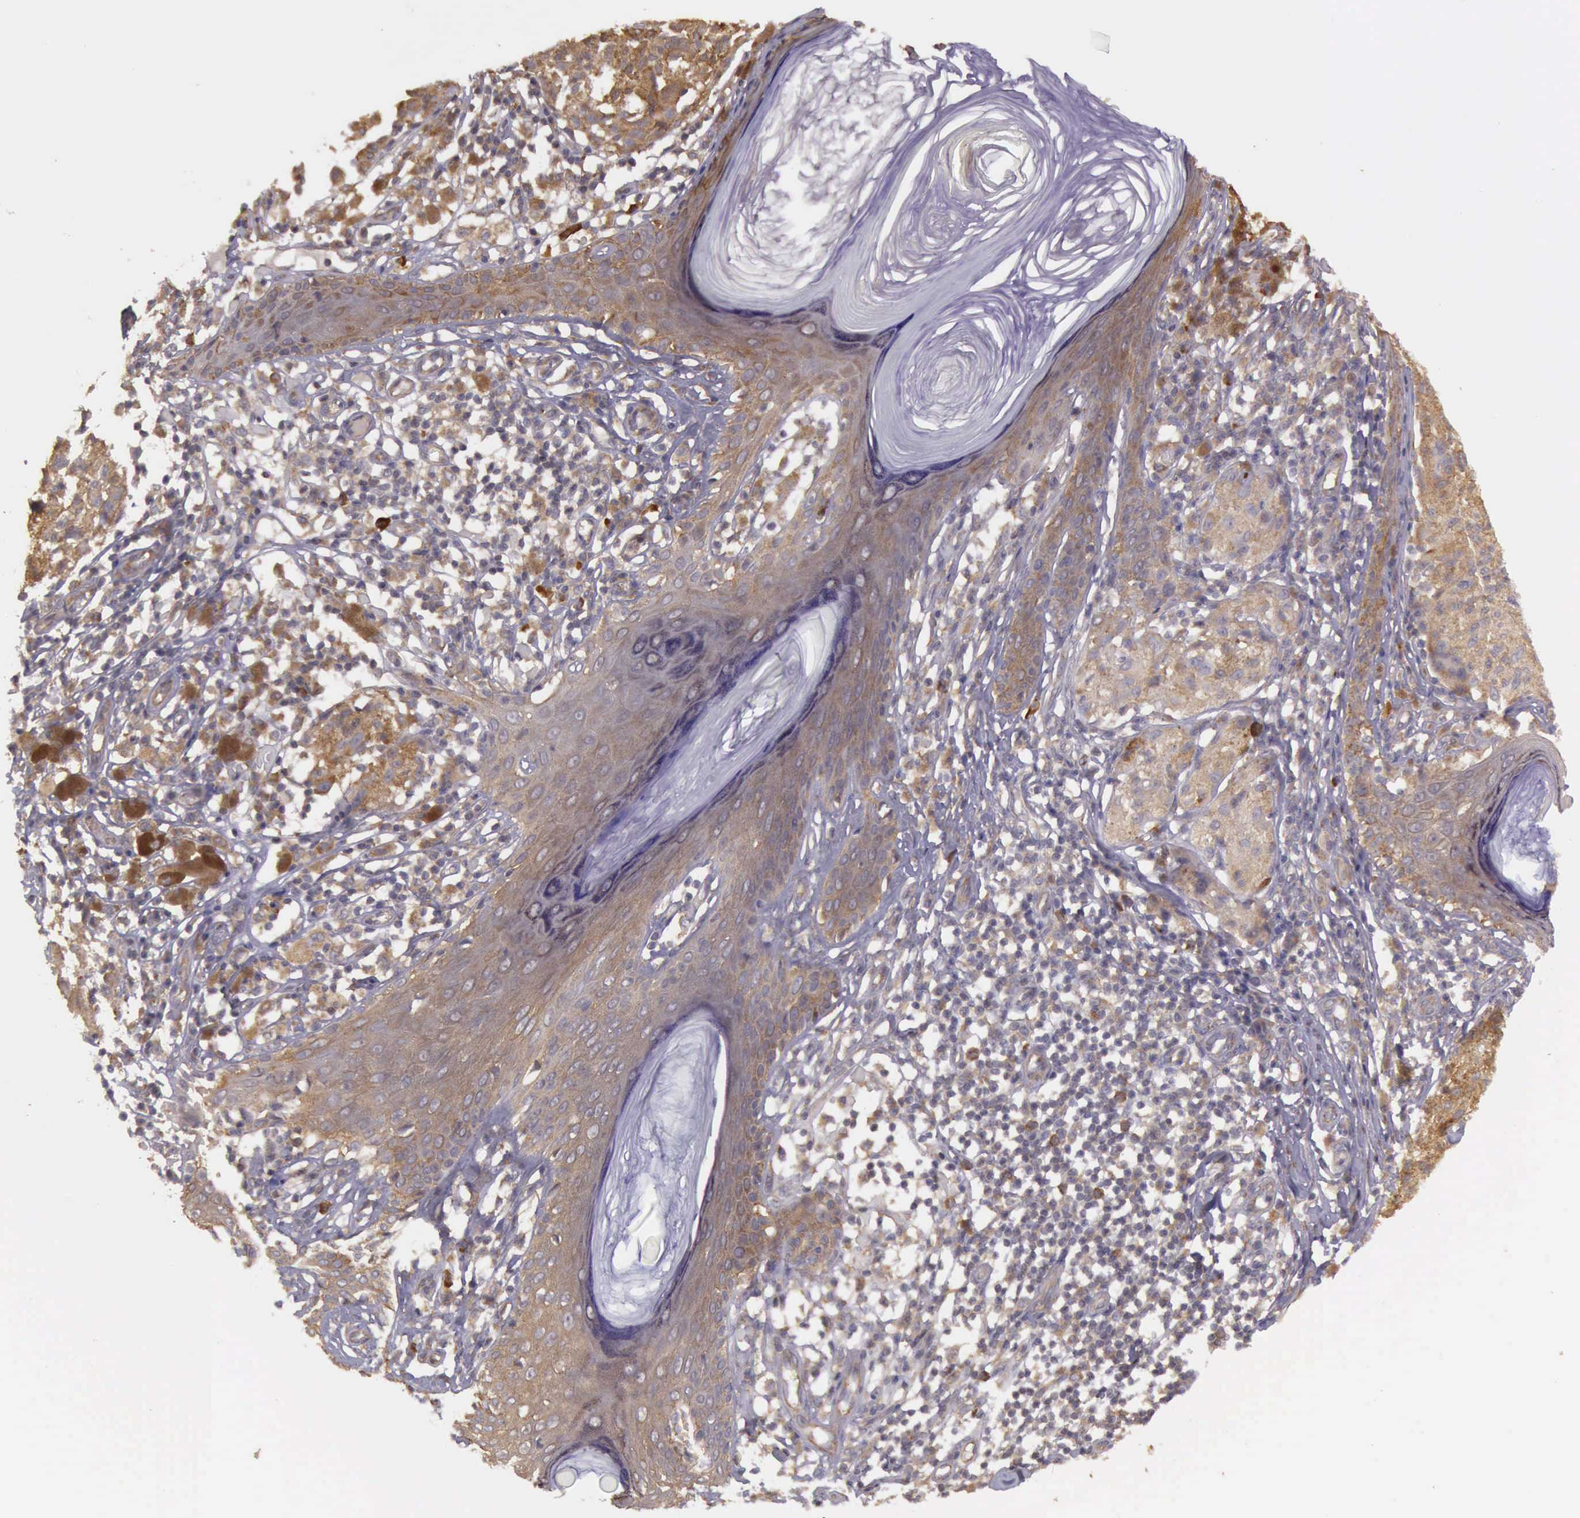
{"staining": {"intensity": "moderate", "quantity": ">75%", "location": "cytoplasmic/membranous"}, "tissue": "melanoma", "cell_type": "Tumor cells", "image_type": "cancer", "snomed": [{"axis": "morphology", "description": "Malignant melanoma, NOS"}, {"axis": "topography", "description": "Skin"}], "caption": "Tumor cells reveal medium levels of moderate cytoplasmic/membranous positivity in approximately >75% of cells in malignant melanoma.", "gene": "EIF5", "patient": {"sex": "male", "age": 36}}